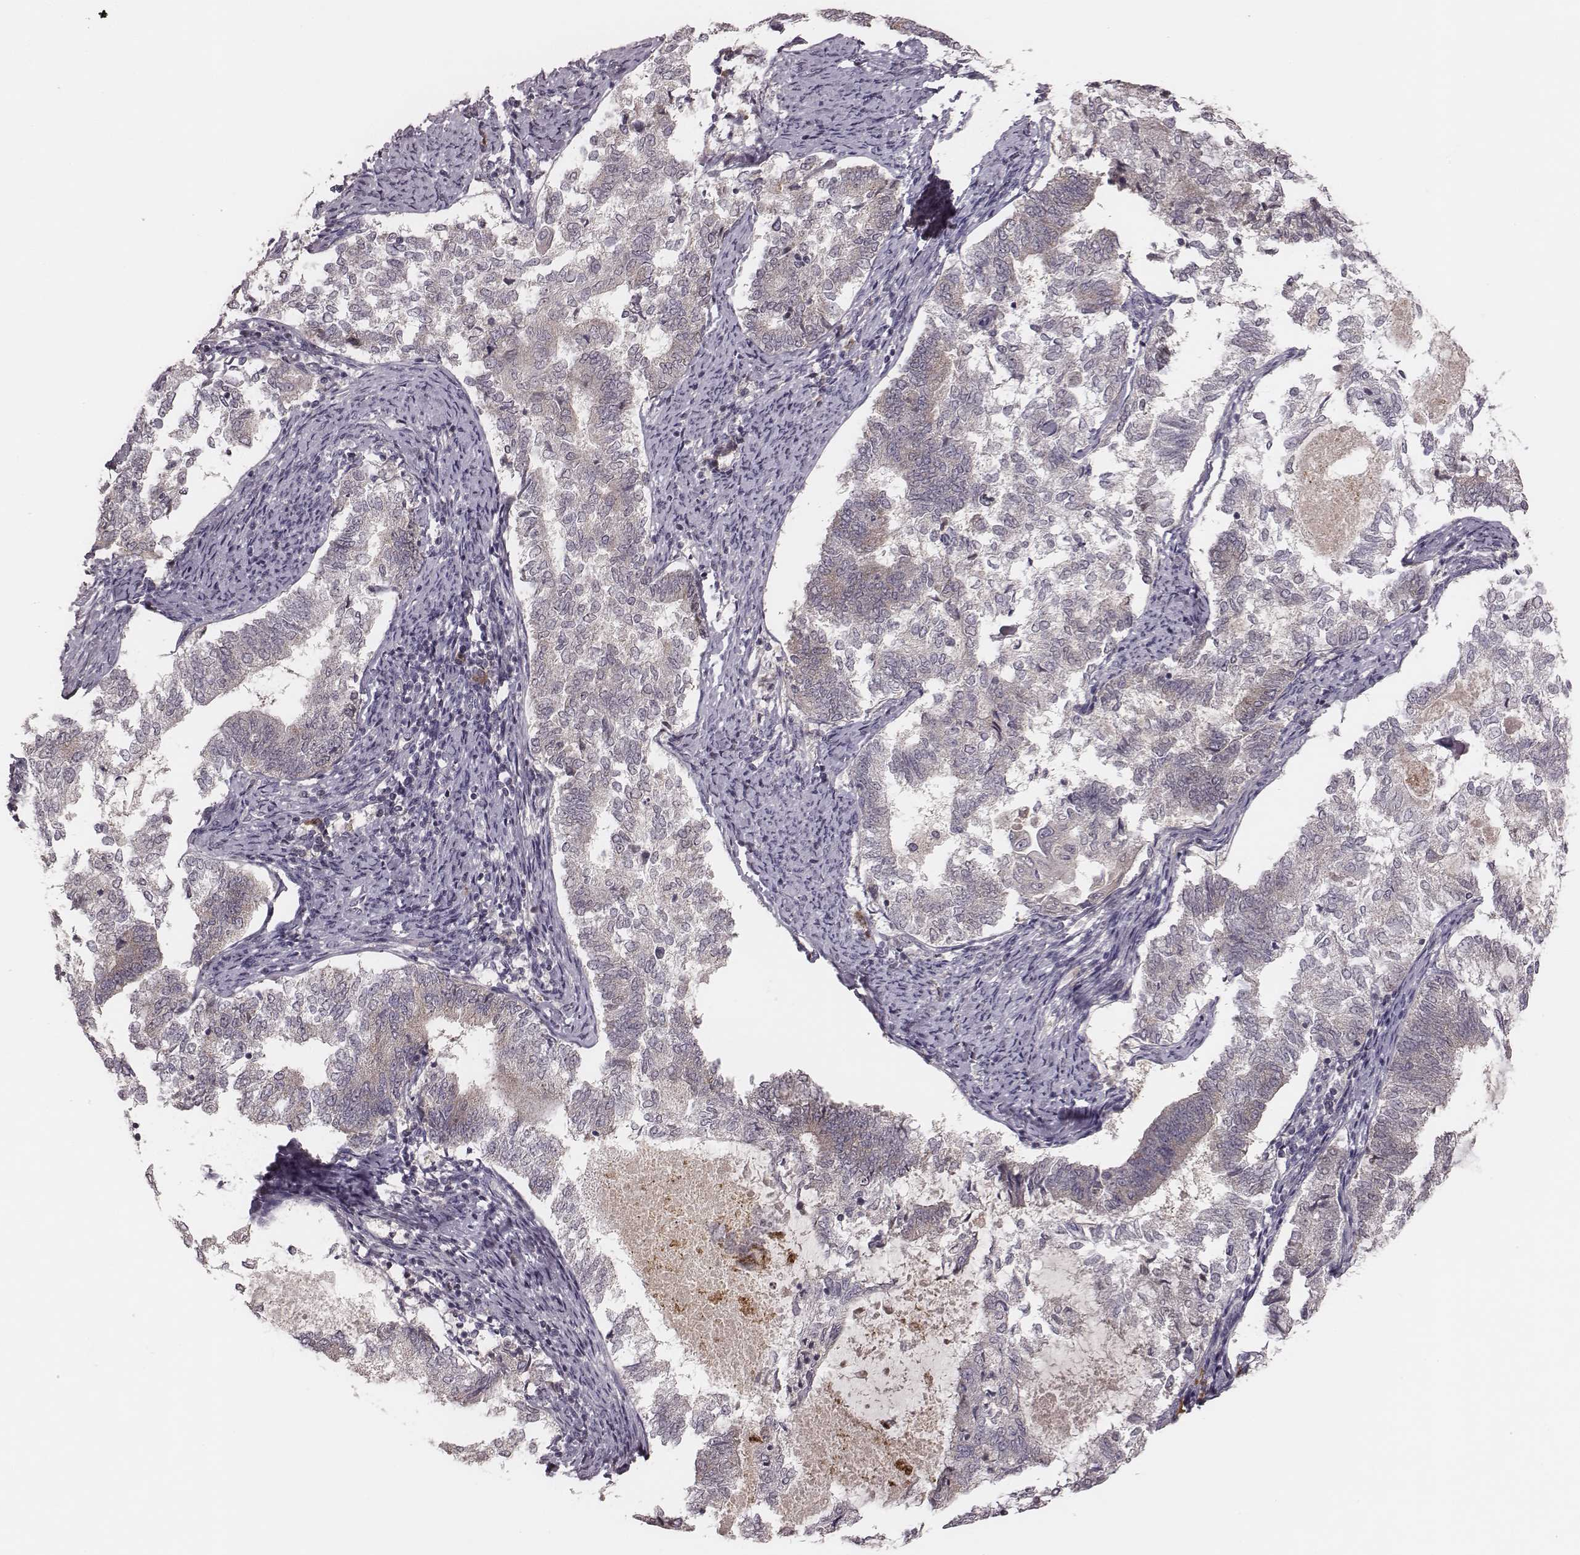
{"staining": {"intensity": "negative", "quantity": "none", "location": "none"}, "tissue": "endometrial cancer", "cell_type": "Tumor cells", "image_type": "cancer", "snomed": [{"axis": "morphology", "description": "Adenocarcinoma, NOS"}, {"axis": "topography", "description": "Endometrium"}], "caption": "Endometrial adenocarcinoma stained for a protein using immunohistochemistry (IHC) displays no expression tumor cells.", "gene": "P2RX5", "patient": {"sex": "female", "age": 65}}